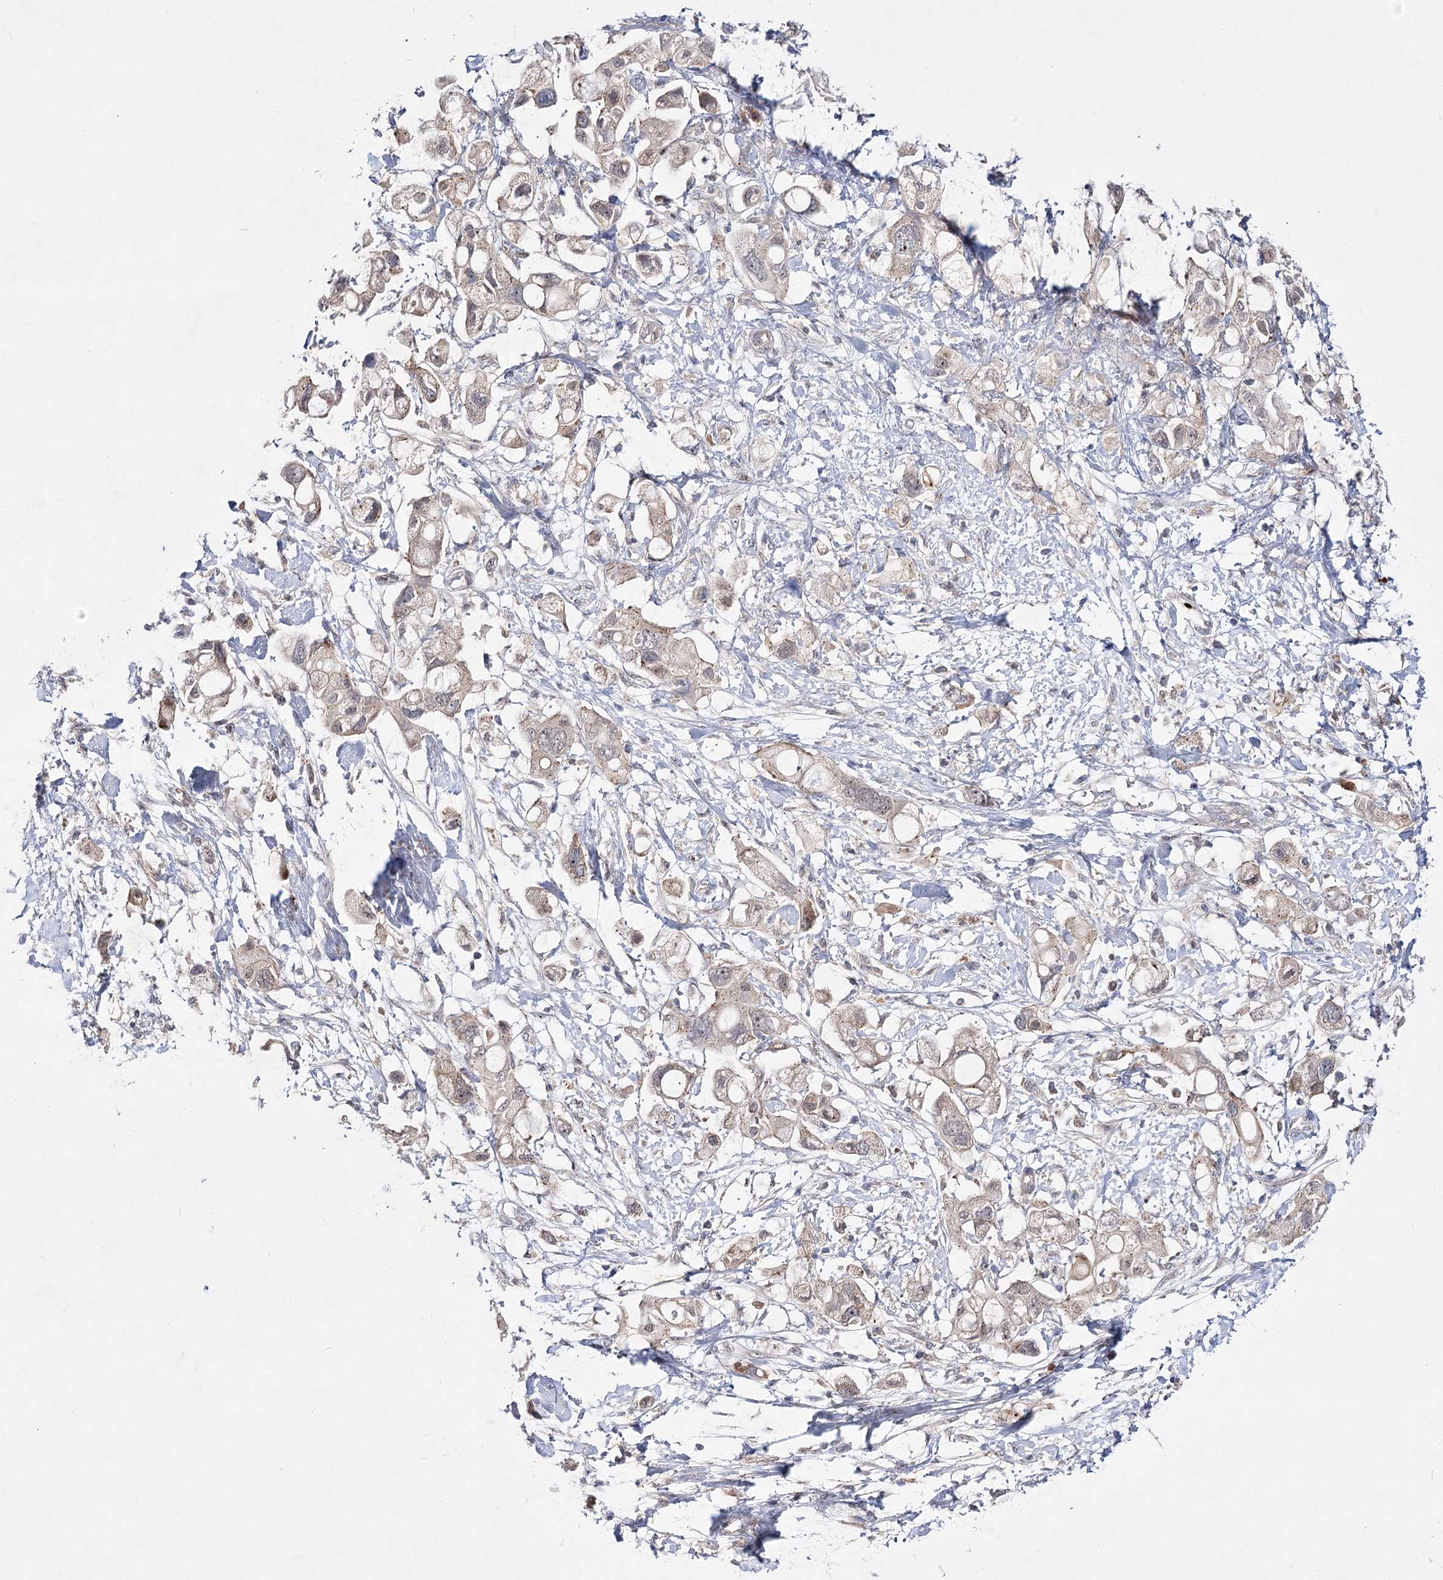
{"staining": {"intensity": "weak", "quantity": "25%-75%", "location": "cytoplasmic/membranous"}, "tissue": "pancreatic cancer", "cell_type": "Tumor cells", "image_type": "cancer", "snomed": [{"axis": "morphology", "description": "Adenocarcinoma, NOS"}, {"axis": "topography", "description": "Pancreas"}], "caption": "Protein staining exhibits weak cytoplasmic/membranous expression in about 25%-75% of tumor cells in pancreatic cancer (adenocarcinoma). (Stains: DAB (3,3'-diaminobenzidine) in brown, nuclei in blue, Microscopy: brightfield microscopy at high magnification).", "gene": "ARHGAP32", "patient": {"sex": "female", "age": 56}}